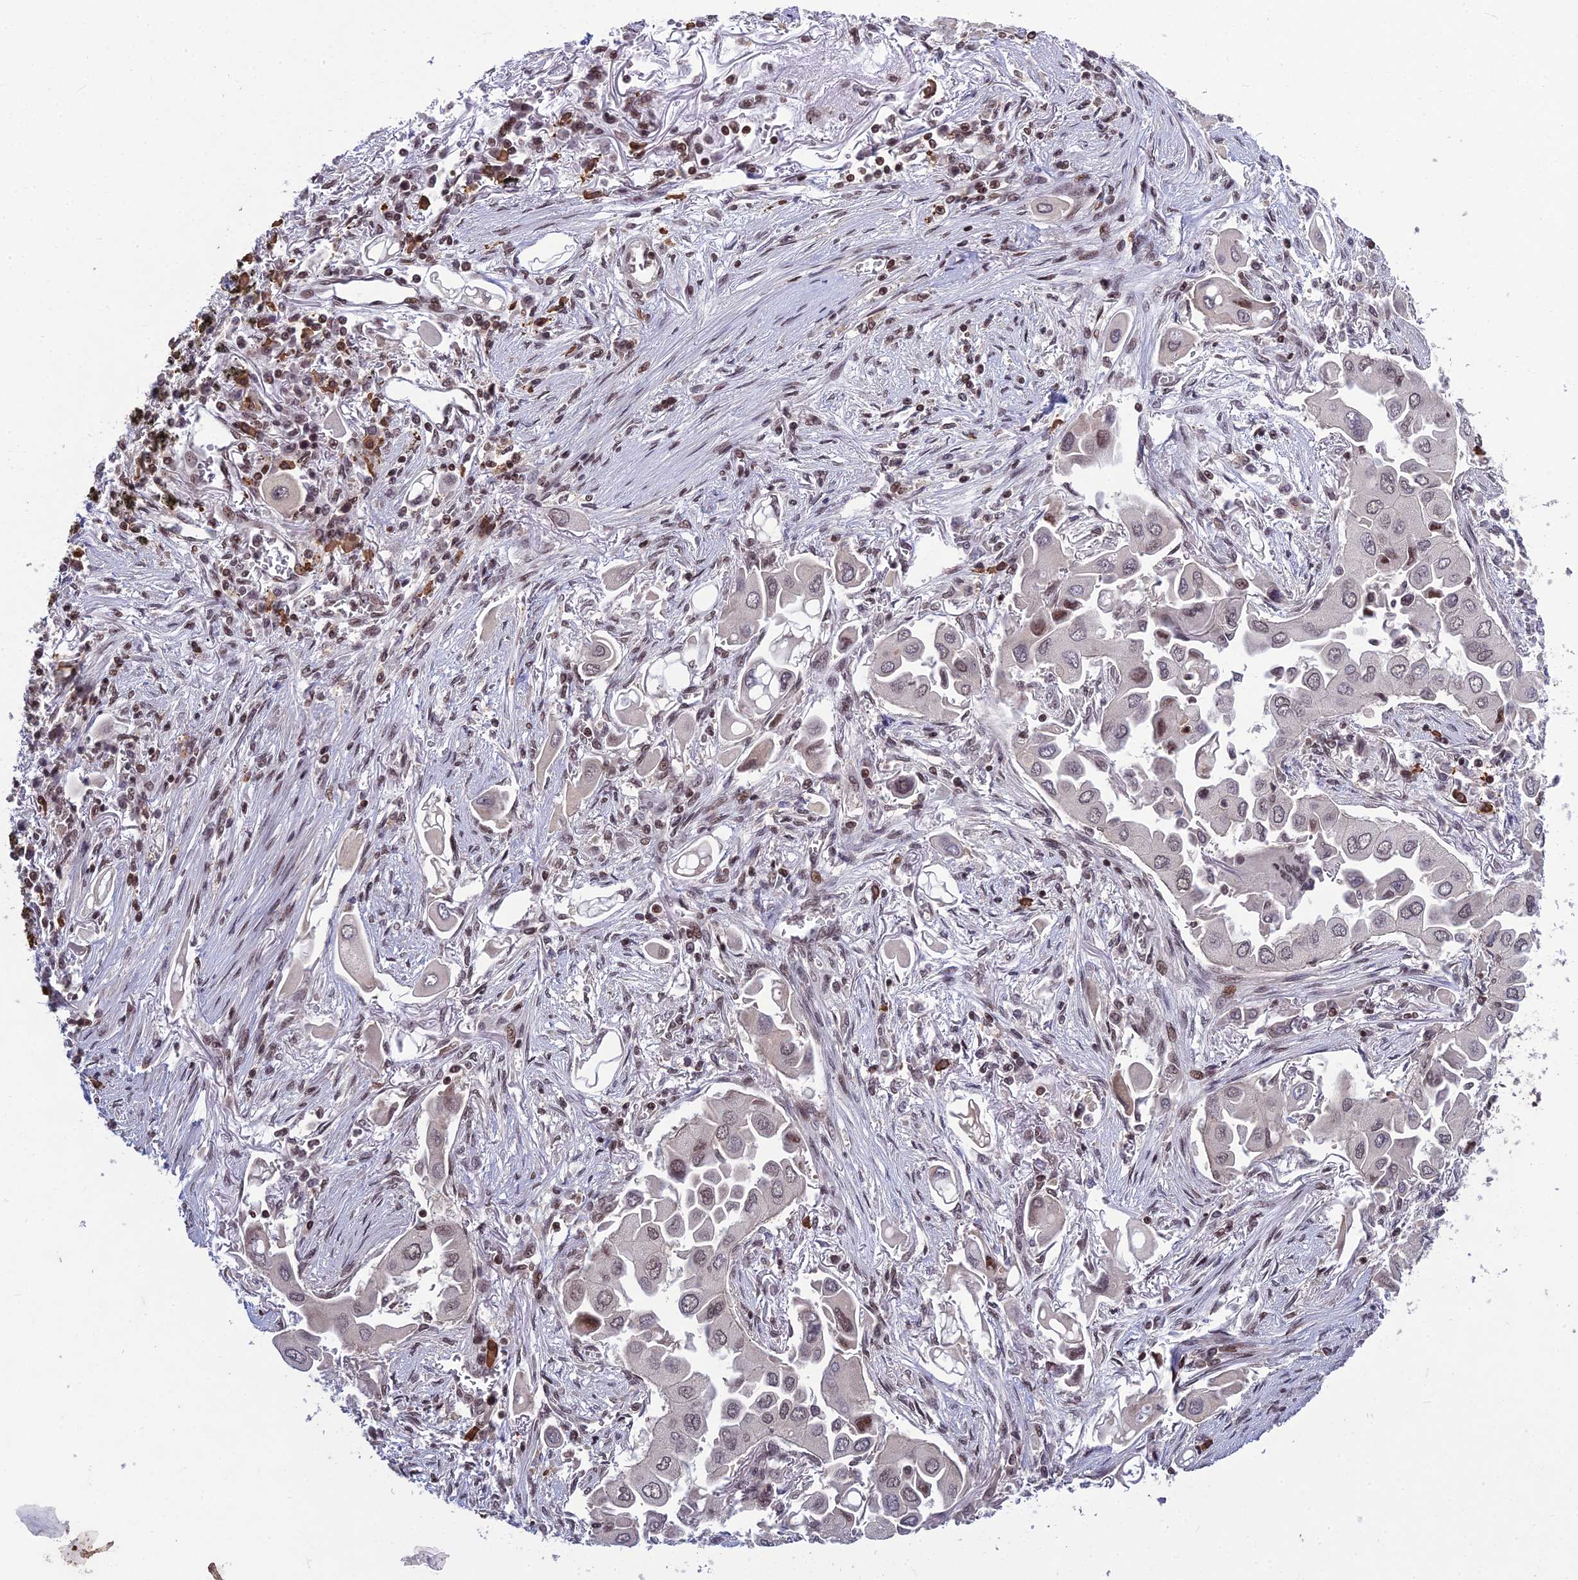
{"staining": {"intensity": "moderate", "quantity": "<25%", "location": "nuclear"}, "tissue": "lung cancer", "cell_type": "Tumor cells", "image_type": "cancer", "snomed": [{"axis": "morphology", "description": "Adenocarcinoma, NOS"}, {"axis": "topography", "description": "Lung"}], "caption": "Adenocarcinoma (lung) stained for a protein displays moderate nuclear positivity in tumor cells.", "gene": "GMEB1", "patient": {"sex": "female", "age": 76}}